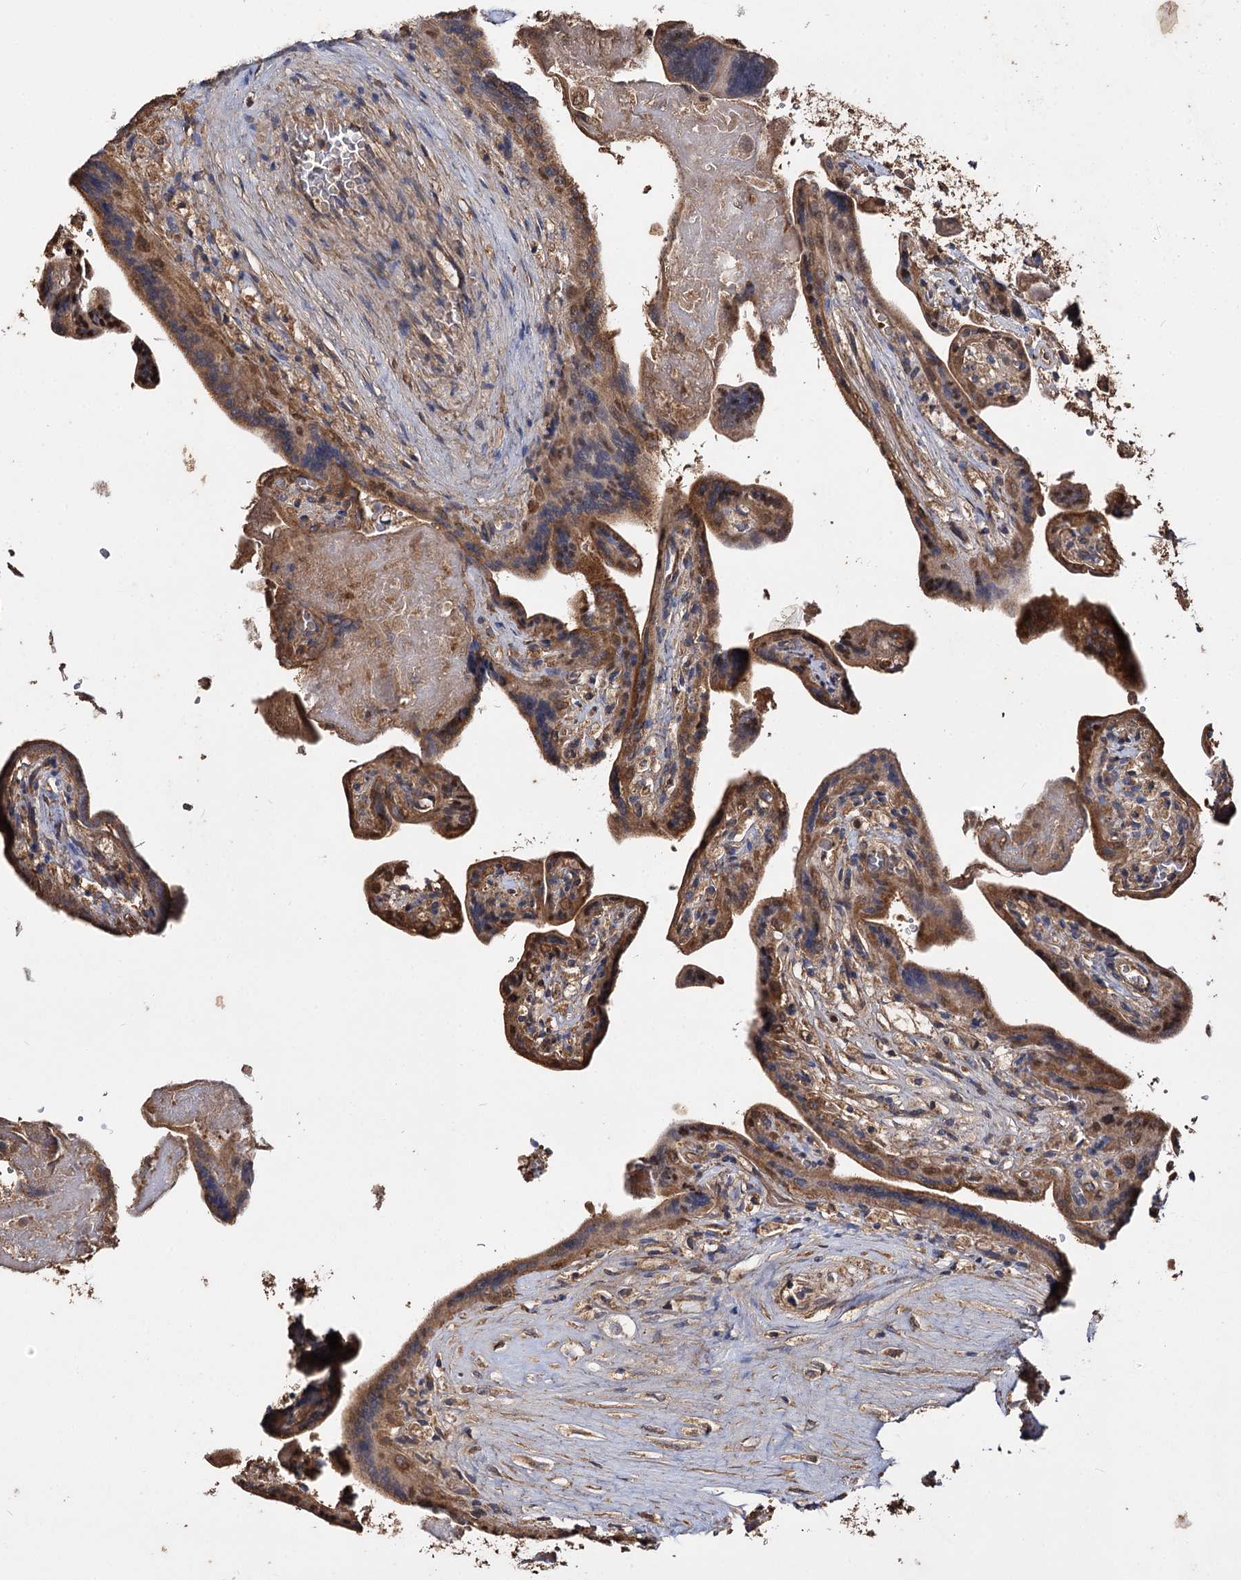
{"staining": {"intensity": "moderate", "quantity": ">75%", "location": "cytoplasmic/membranous"}, "tissue": "placenta", "cell_type": "Trophoblastic cells", "image_type": "normal", "snomed": [{"axis": "morphology", "description": "Normal tissue, NOS"}, {"axis": "topography", "description": "Placenta"}], "caption": "DAB (3,3'-diaminobenzidine) immunohistochemical staining of benign human placenta demonstrates moderate cytoplasmic/membranous protein staining in approximately >75% of trophoblastic cells. (DAB (3,3'-diaminobenzidine) IHC, brown staining for protein, blue staining for nuclei).", "gene": "ARL13A", "patient": {"sex": "female", "age": 37}}